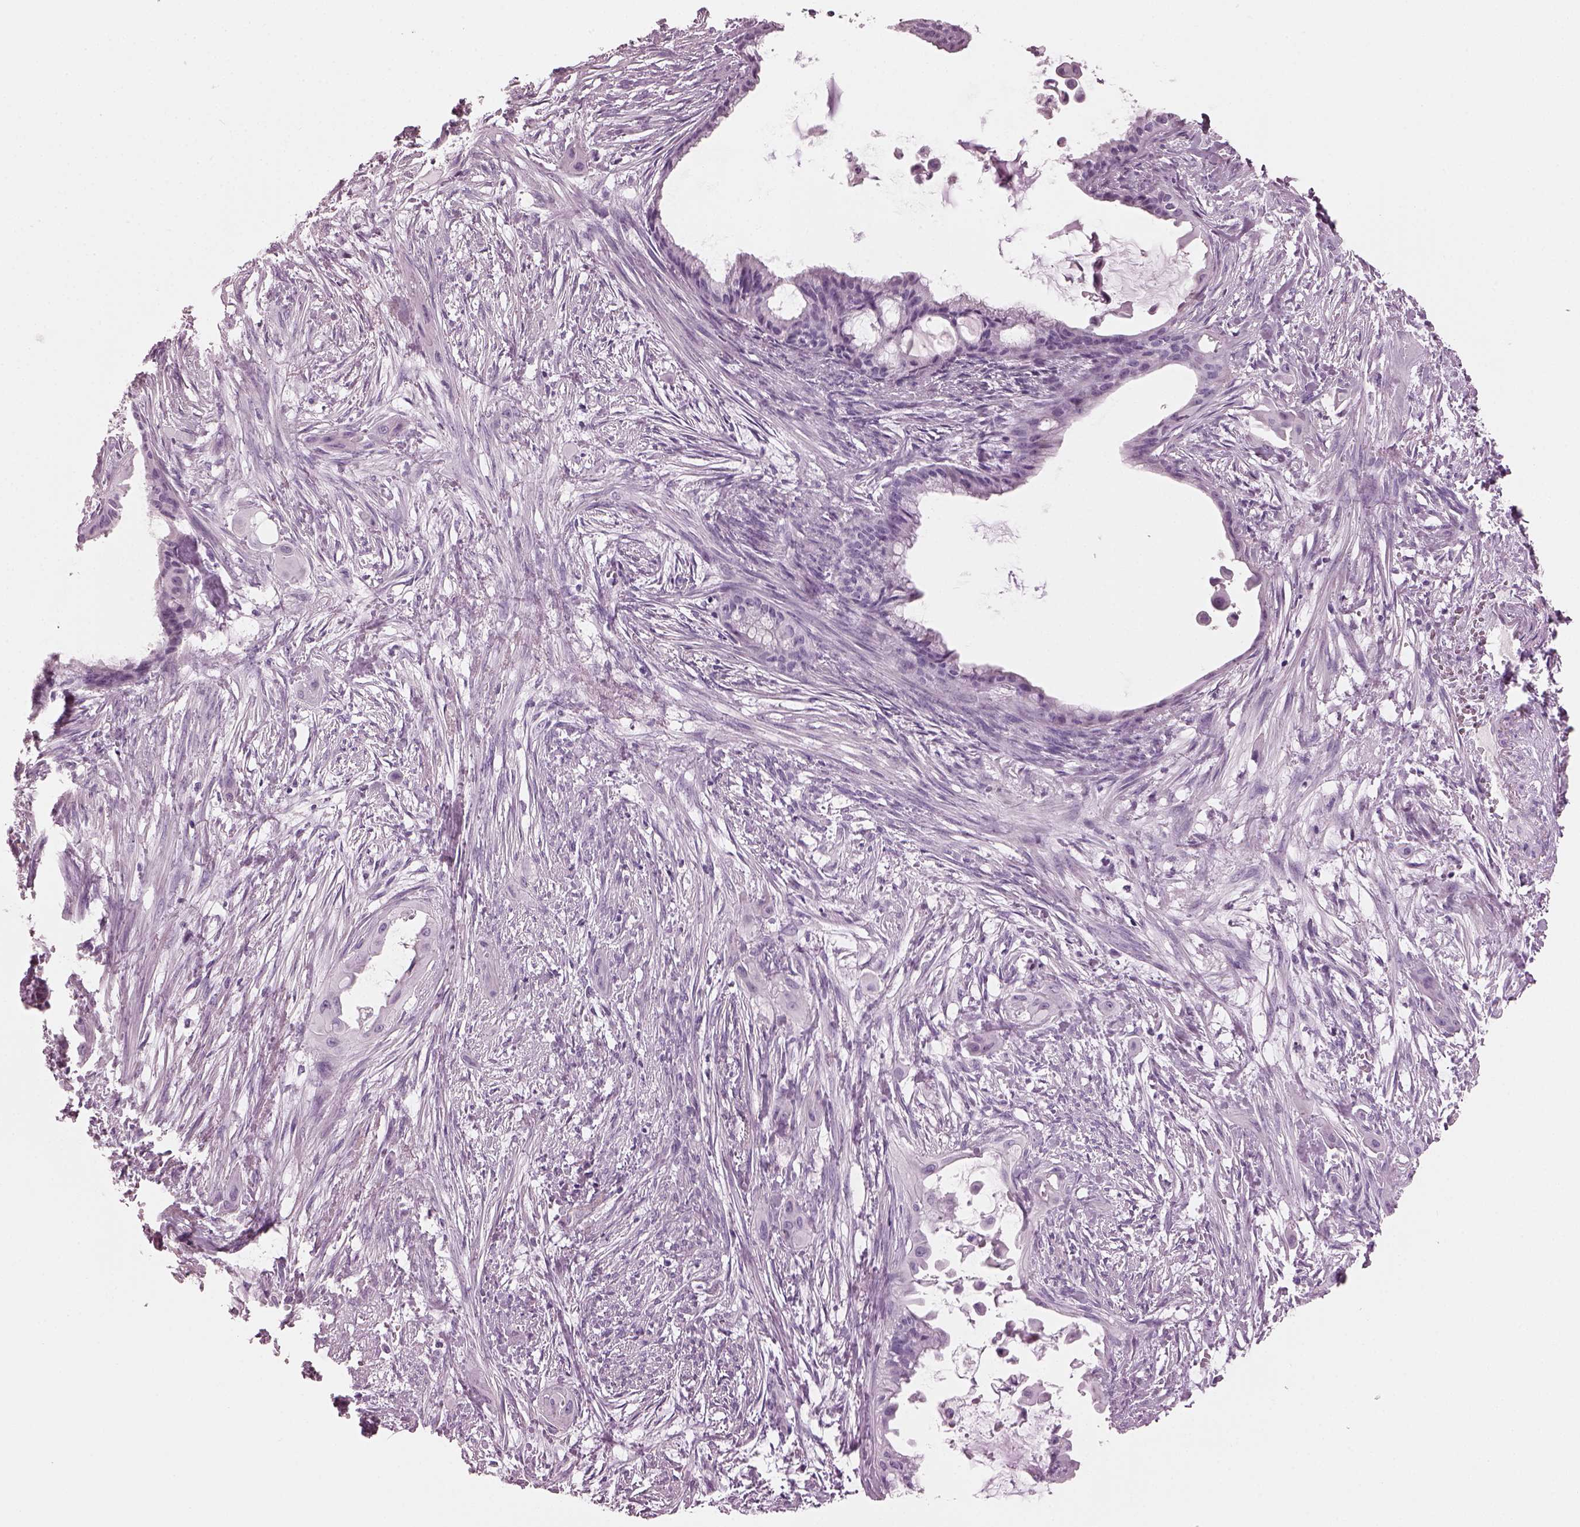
{"staining": {"intensity": "negative", "quantity": "none", "location": "none"}, "tissue": "endometrial cancer", "cell_type": "Tumor cells", "image_type": "cancer", "snomed": [{"axis": "morphology", "description": "Adenocarcinoma, NOS"}, {"axis": "topography", "description": "Endometrium"}], "caption": "Immunohistochemistry (IHC) photomicrograph of human adenocarcinoma (endometrial) stained for a protein (brown), which demonstrates no staining in tumor cells.", "gene": "HYDIN", "patient": {"sex": "female", "age": 86}}